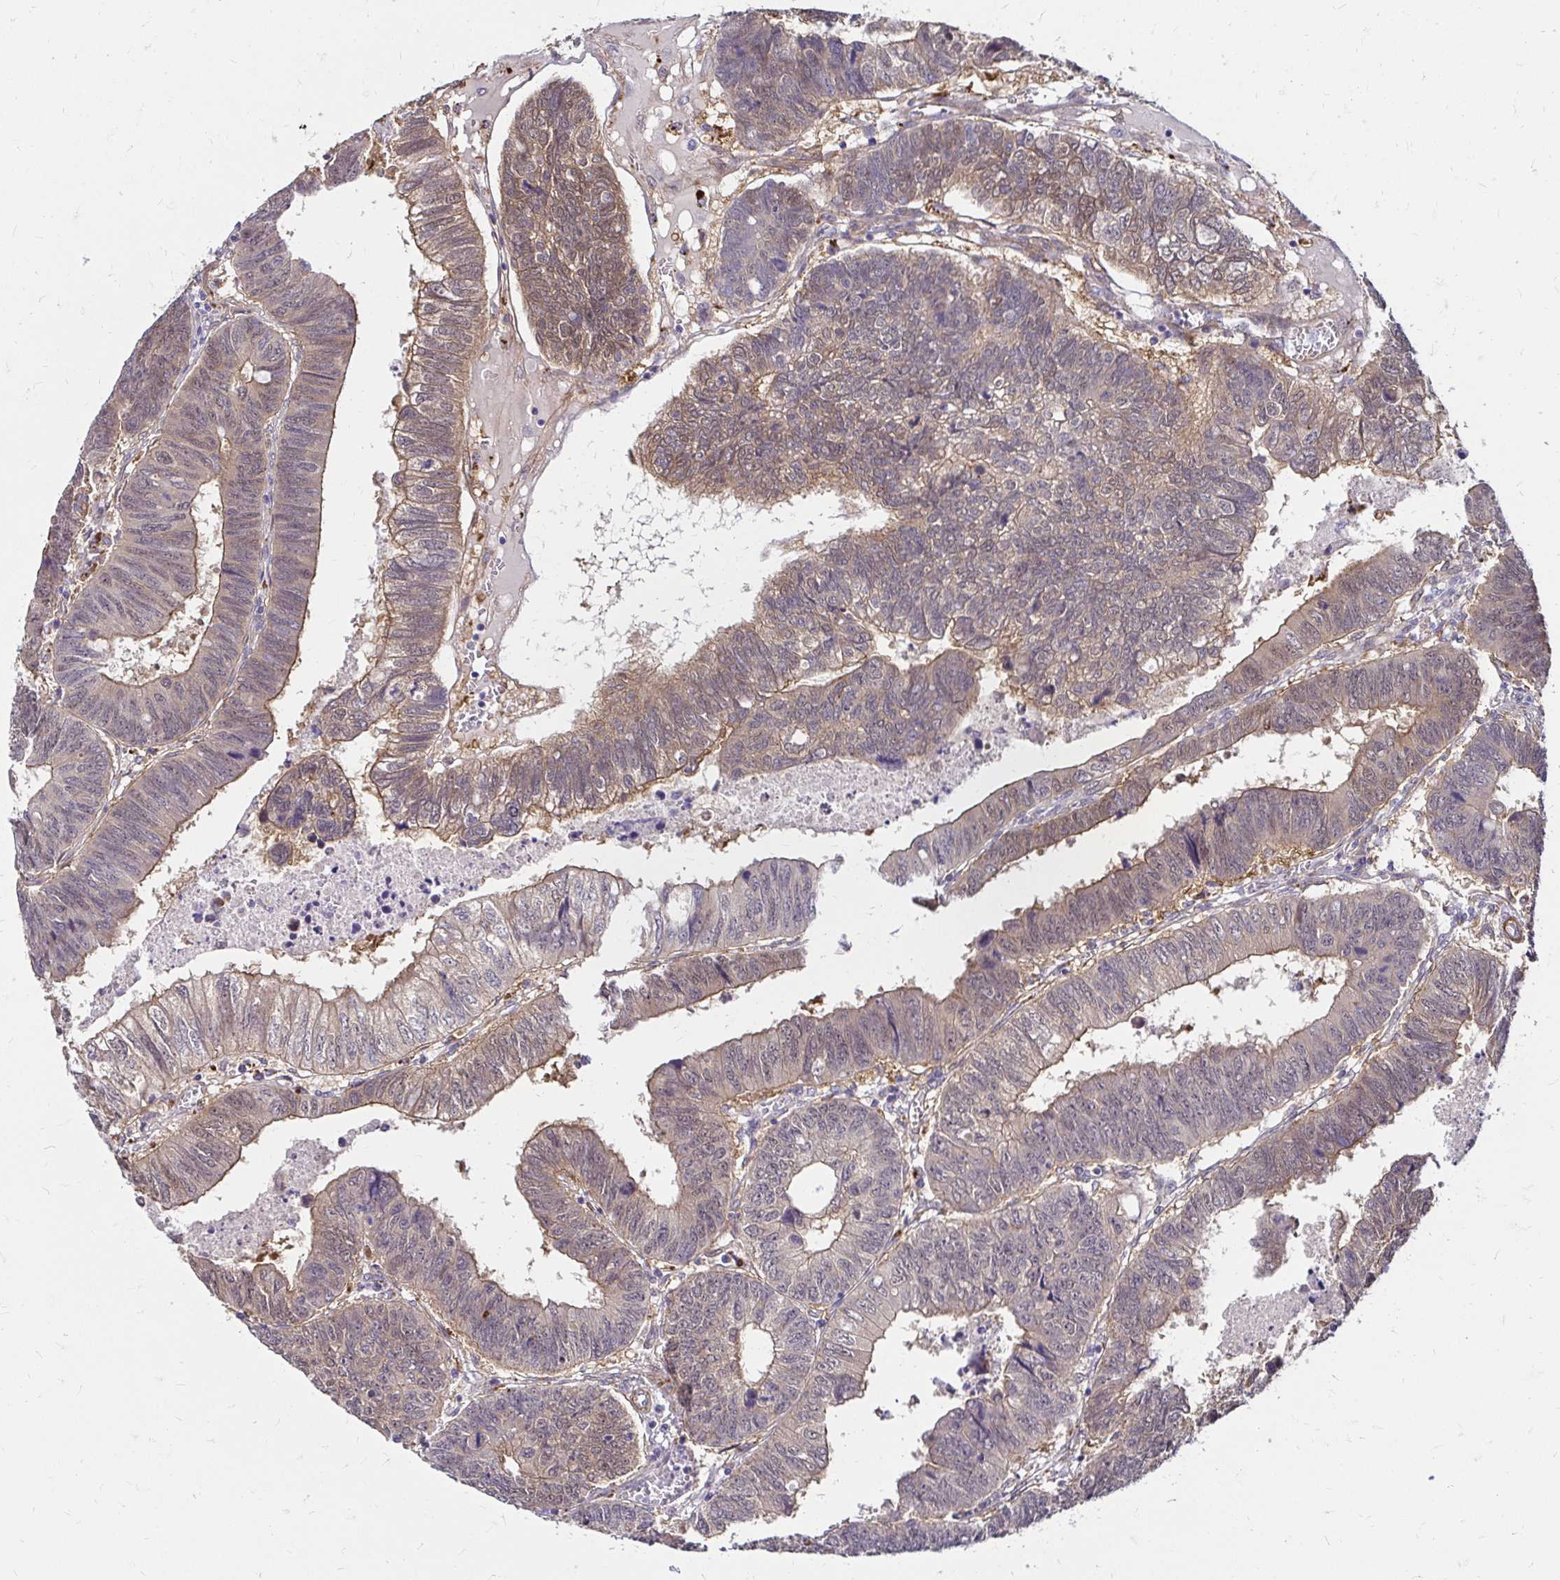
{"staining": {"intensity": "moderate", "quantity": ">75%", "location": "cytoplasmic/membranous"}, "tissue": "colorectal cancer", "cell_type": "Tumor cells", "image_type": "cancer", "snomed": [{"axis": "morphology", "description": "Adenocarcinoma, NOS"}, {"axis": "topography", "description": "Colon"}], "caption": "Tumor cells reveal medium levels of moderate cytoplasmic/membranous expression in approximately >75% of cells in human colorectal cancer.", "gene": "YAP1", "patient": {"sex": "male", "age": 62}}